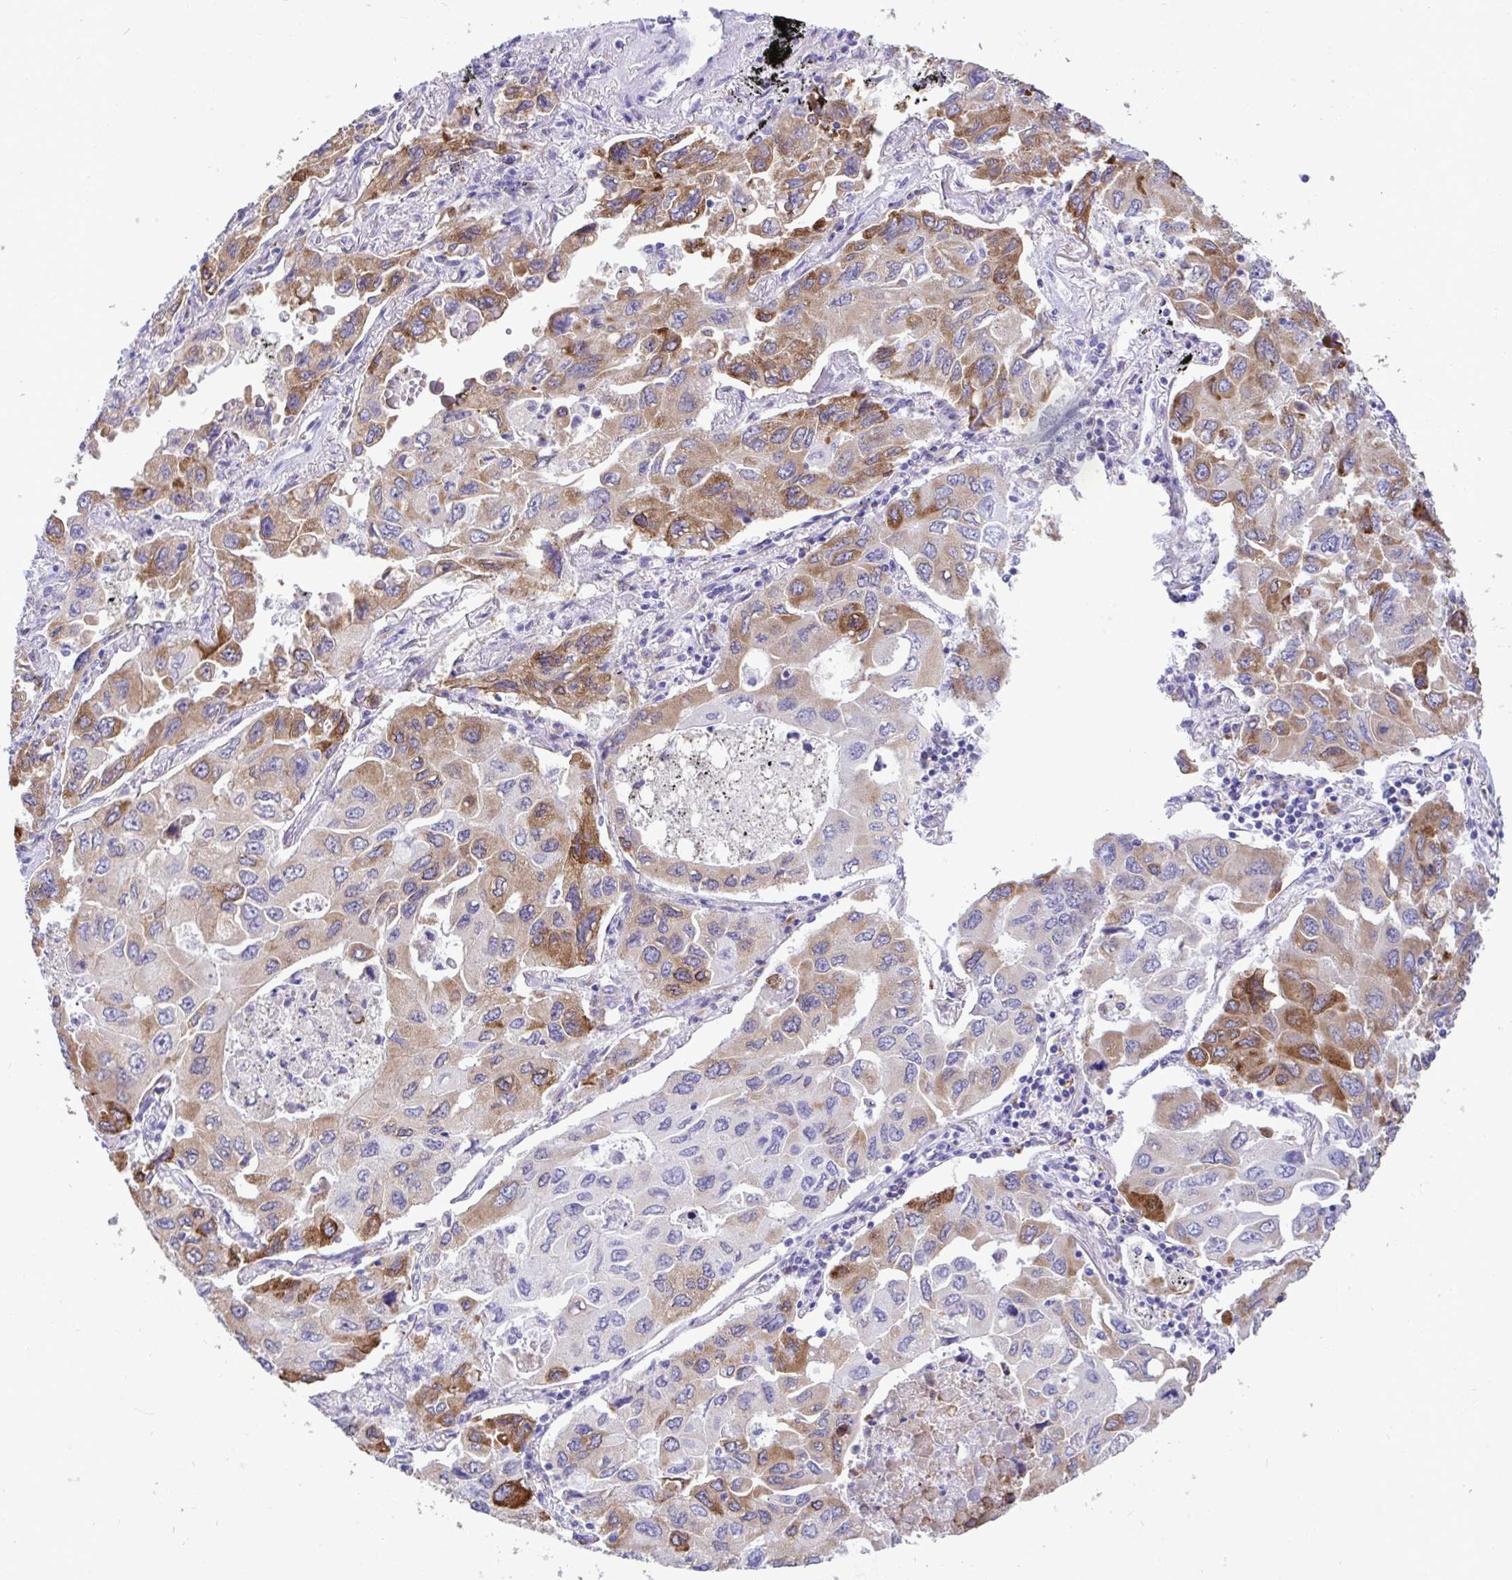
{"staining": {"intensity": "moderate", "quantity": "25%-75%", "location": "cytoplasmic/membranous"}, "tissue": "lung cancer", "cell_type": "Tumor cells", "image_type": "cancer", "snomed": [{"axis": "morphology", "description": "Adenocarcinoma, NOS"}, {"axis": "topography", "description": "Lung"}], "caption": "The micrograph displays staining of lung cancer, revealing moderate cytoplasmic/membranous protein positivity (brown color) within tumor cells.", "gene": "ASPH", "patient": {"sex": "male", "age": 64}}